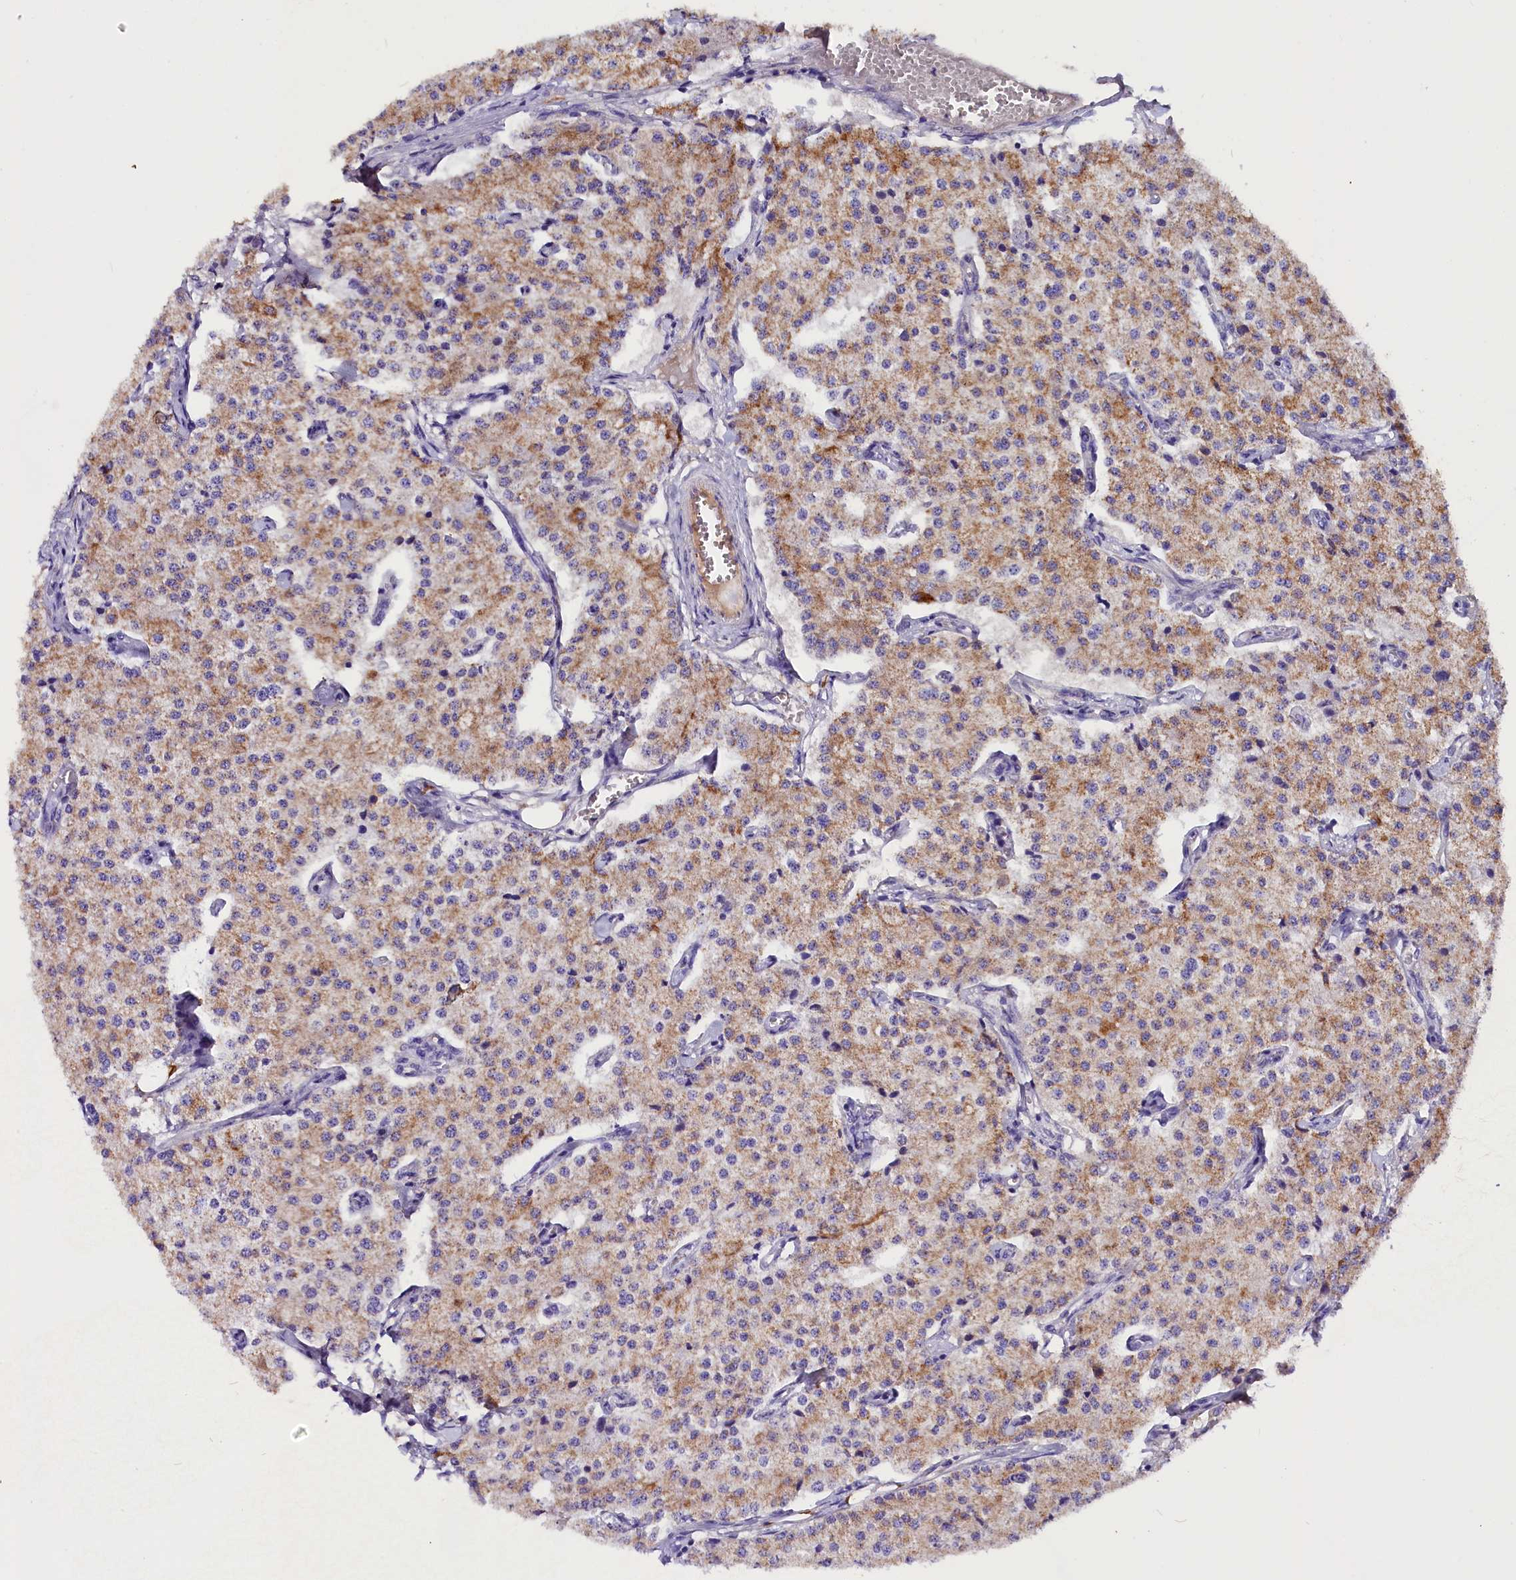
{"staining": {"intensity": "moderate", "quantity": ">75%", "location": "cytoplasmic/membranous"}, "tissue": "carcinoid", "cell_type": "Tumor cells", "image_type": "cancer", "snomed": [{"axis": "morphology", "description": "Carcinoid, malignant, NOS"}, {"axis": "topography", "description": "Colon"}], "caption": "Carcinoid (malignant) tissue displays moderate cytoplasmic/membranous staining in approximately >75% of tumor cells", "gene": "SIX5", "patient": {"sex": "female", "age": 52}}